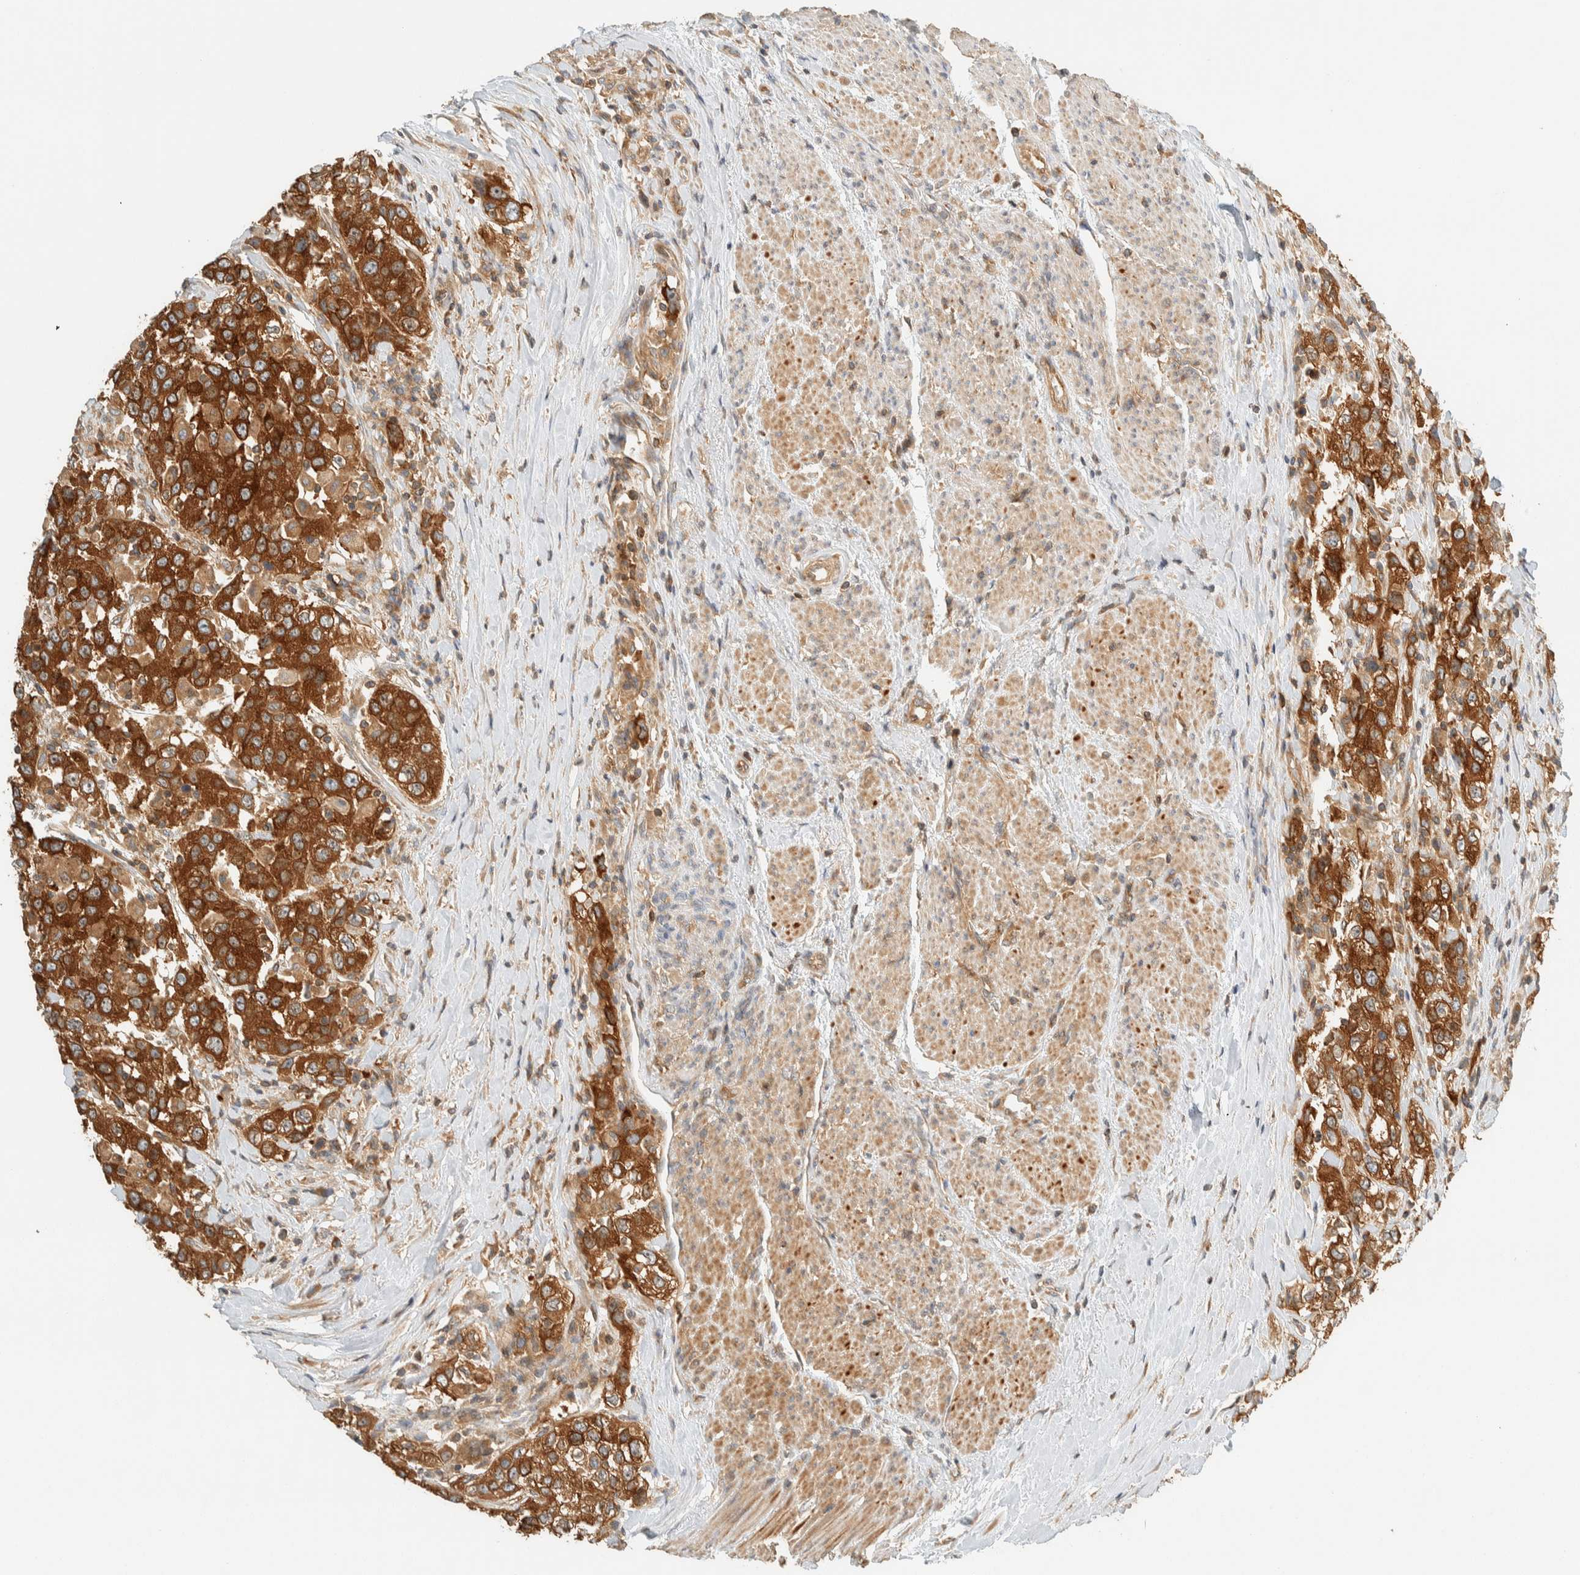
{"staining": {"intensity": "strong", "quantity": ">75%", "location": "cytoplasmic/membranous"}, "tissue": "urothelial cancer", "cell_type": "Tumor cells", "image_type": "cancer", "snomed": [{"axis": "morphology", "description": "Urothelial carcinoma, High grade"}, {"axis": "topography", "description": "Urinary bladder"}], "caption": "Immunohistochemical staining of urothelial cancer displays strong cytoplasmic/membranous protein positivity in approximately >75% of tumor cells.", "gene": "ARFGEF1", "patient": {"sex": "female", "age": 80}}